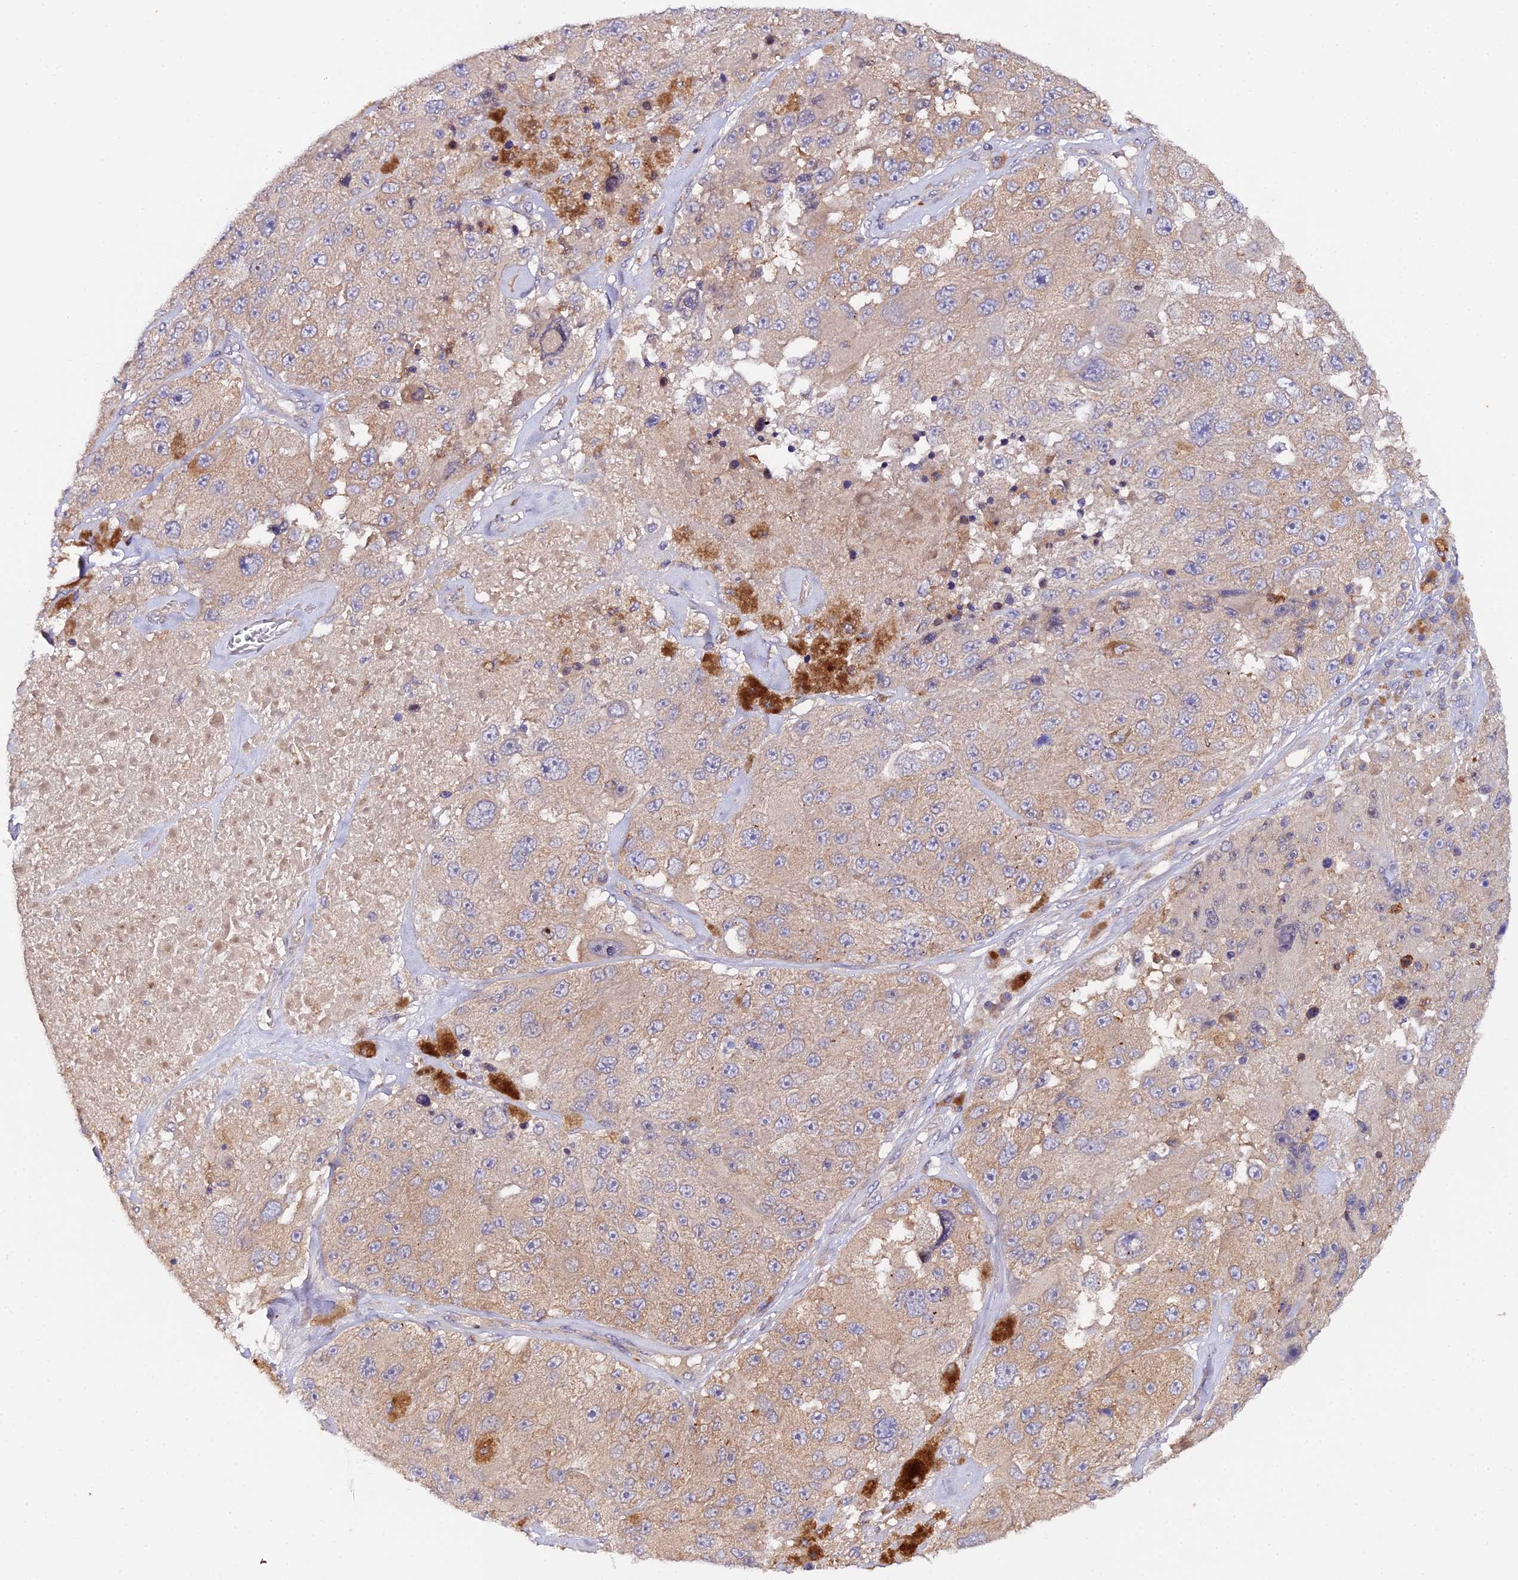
{"staining": {"intensity": "weak", "quantity": ">75%", "location": "cytoplasmic/membranous"}, "tissue": "melanoma", "cell_type": "Tumor cells", "image_type": "cancer", "snomed": [{"axis": "morphology", "description": "Malignant melanoma, Metastatic site"}, {"axis": "topography", "description": "Lymph node"}], "caption": "Immunohistochemical staining of malignant melanoma (metastatic site) exhibits low levels of weak cytoplasmic/membranous positivity in about >75% of tumor cells. The staining was performed using DAB, with brown indicating positive protein expression. Nuclei are stained blue with hematoxylin.", "gene": "TRIM26", "patient": {"sex": "male", "age": 62}}